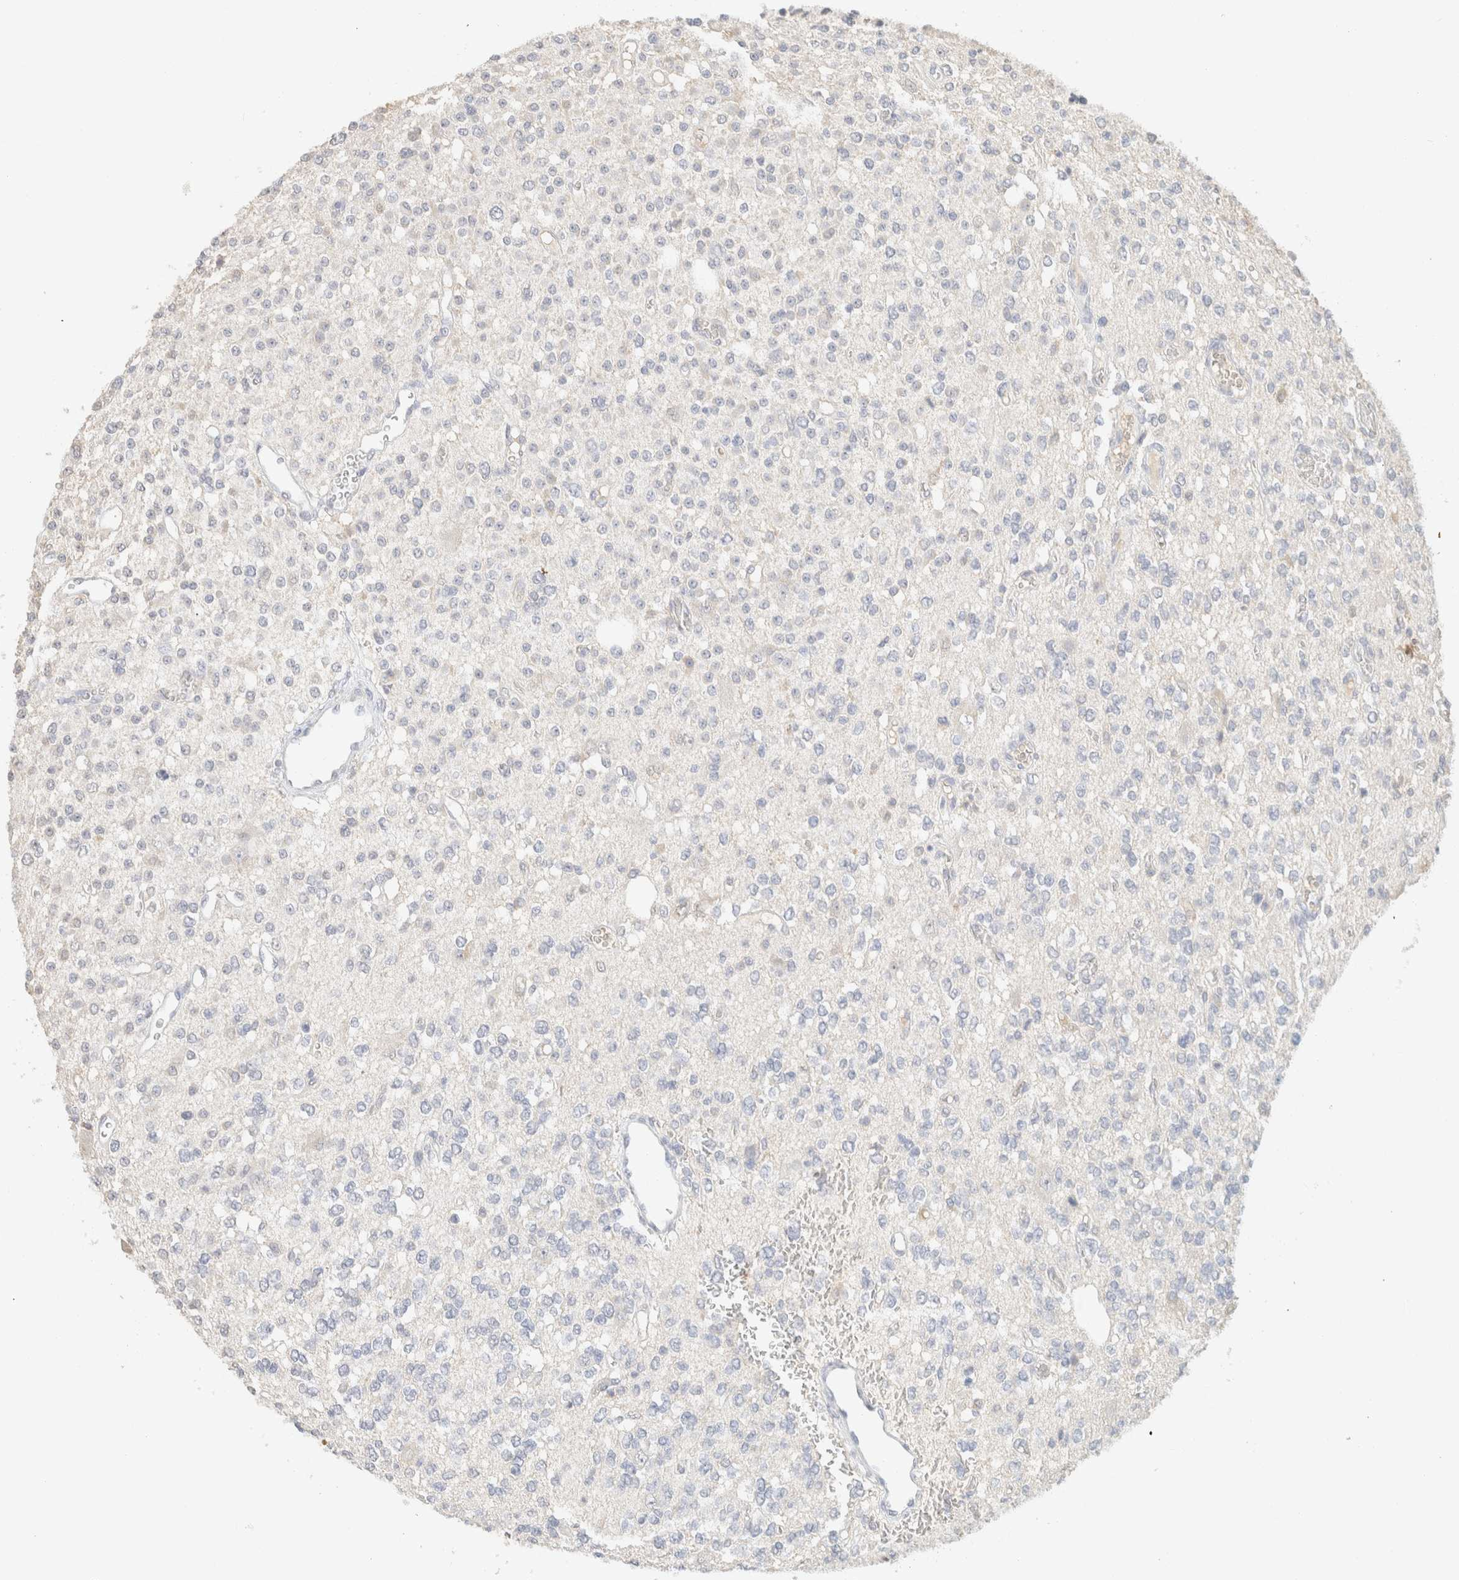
{"staining": {"intensity": "negative", "quantity": "none", "location": "none"}, "tissue": "glioma", "cell_type": "Tumor cells", "image_type": "cancer", "snomed": [{"axis": "morphology", "description": "Glioma, malignant, Low grade"}, {"axis": "topography", "description": "Brain"}], "caption": "This photomicrograph is of glioma stained with immunohistochemistry to label a protein in brown with the nuclei are counter-stained blue. There is no staining in tumor cells. The staining was performed using DAB (3,3'-diaminobenzidine) to visualize the protein expression in brown, while the nuclei were stained in blue with hematoxylin (Magnification: 20x).", "gene": "CPA1", "patient": {"sex": "male", "age": 38}}